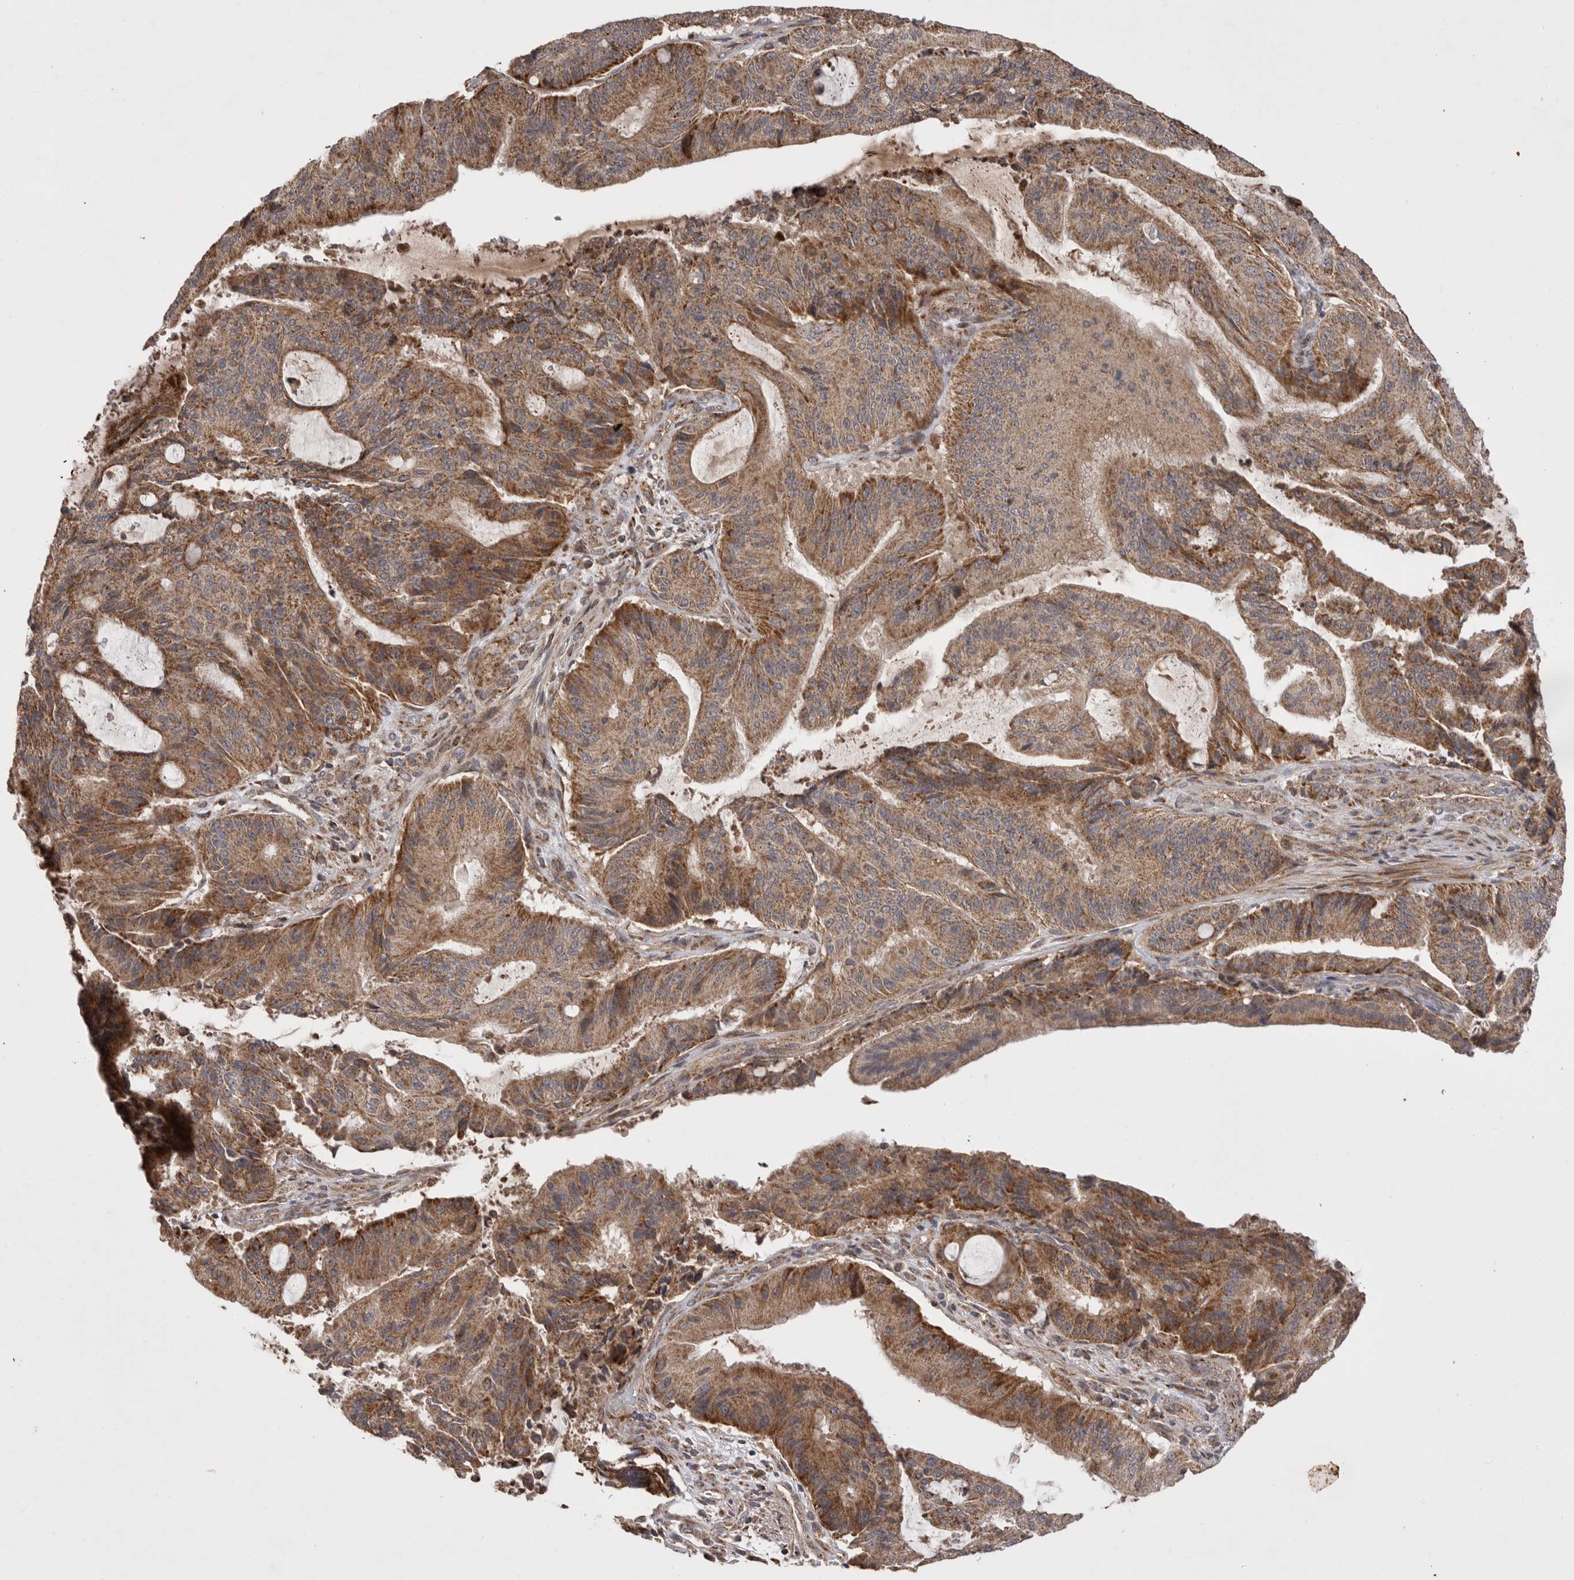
{"staining": {"intensity": "moderate", "quantity": ">75%", "location": "cytoplasmic/membranous"}, "tissue": "liver cancer", "cell_type": "Tumor cells", "image_type": "cancer", "snomed": [{"axis": "morphology", "description": "Normal tissue, NOS"}, {"axis": "morphology", "description": "Cholangiocarcinoma"}, {"axis": "topography", "description": "Liver"}, {"axis": "topography", "description": "Peripheral nerve tissue"}], "caption": "Liver cancer stained for a protein exhibits moderate cytoplasmic/membranous positivity in tumor cells.", "gene": "KYAT3", "patient": {"sex": "female", "age": 73}}